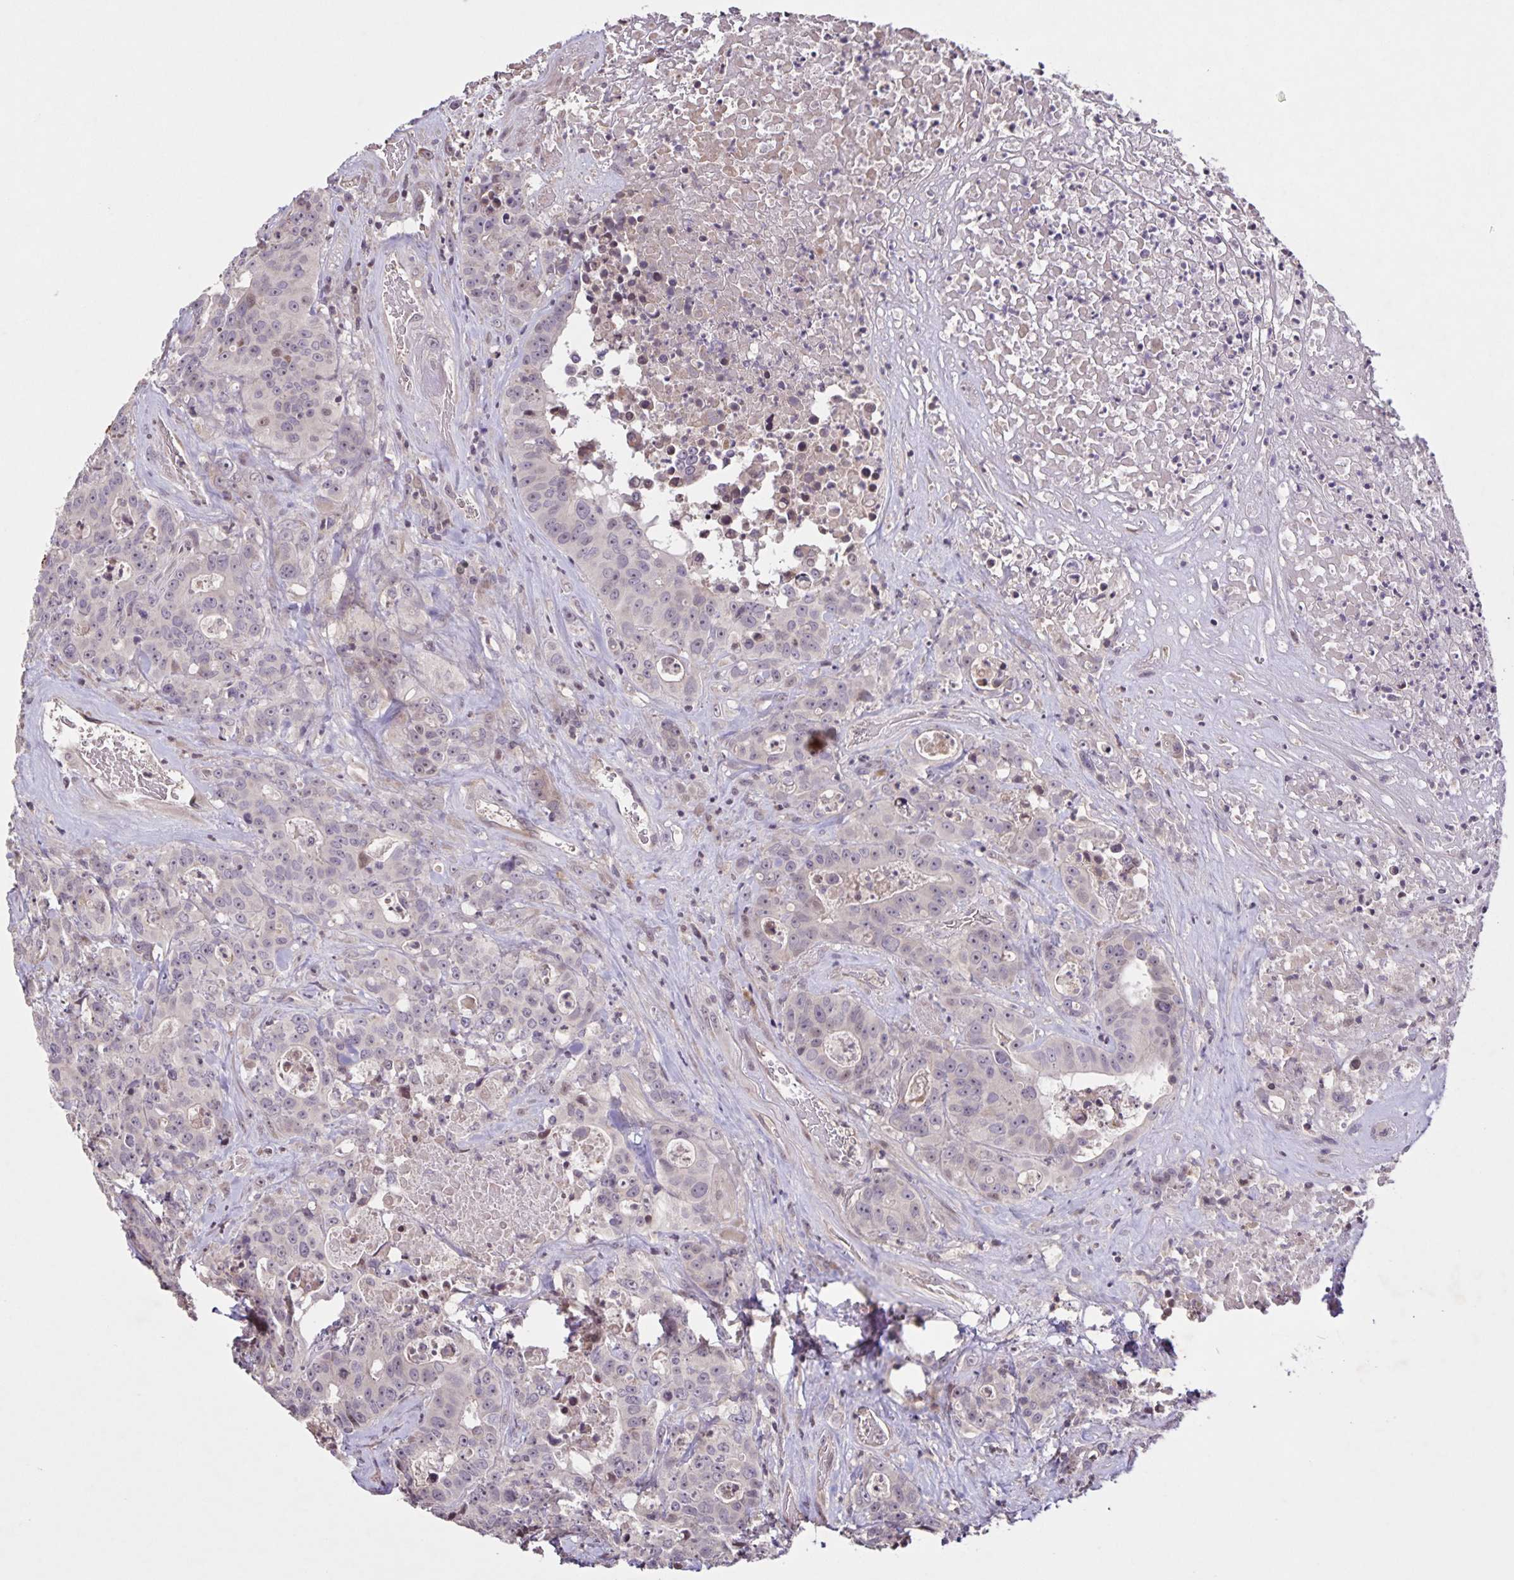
{"staining": {"intensity": "negative", "quantity": "none", "location": "none"}, "tissue": "colorectal cancer", "cell_type": "Tumor cells", "image_type": "cancer", "snomed": [{"axis": "morphology", "description": "Adenocarcinoma, NOS"}, {"axis": "topography", "description": "Rectum"}], "caption": "An immunohistochemistry histopathology image of colorectal cancer is shown. There is no staining in tumor cells of colorectal cancer. (Stains: DAB immunohistochemistry with hematoxylin counter stain, Microscopy: brightfield microscopy at high magnification).", "gene": "GDF2", "patient": {"sex": "female", "age": 62}}